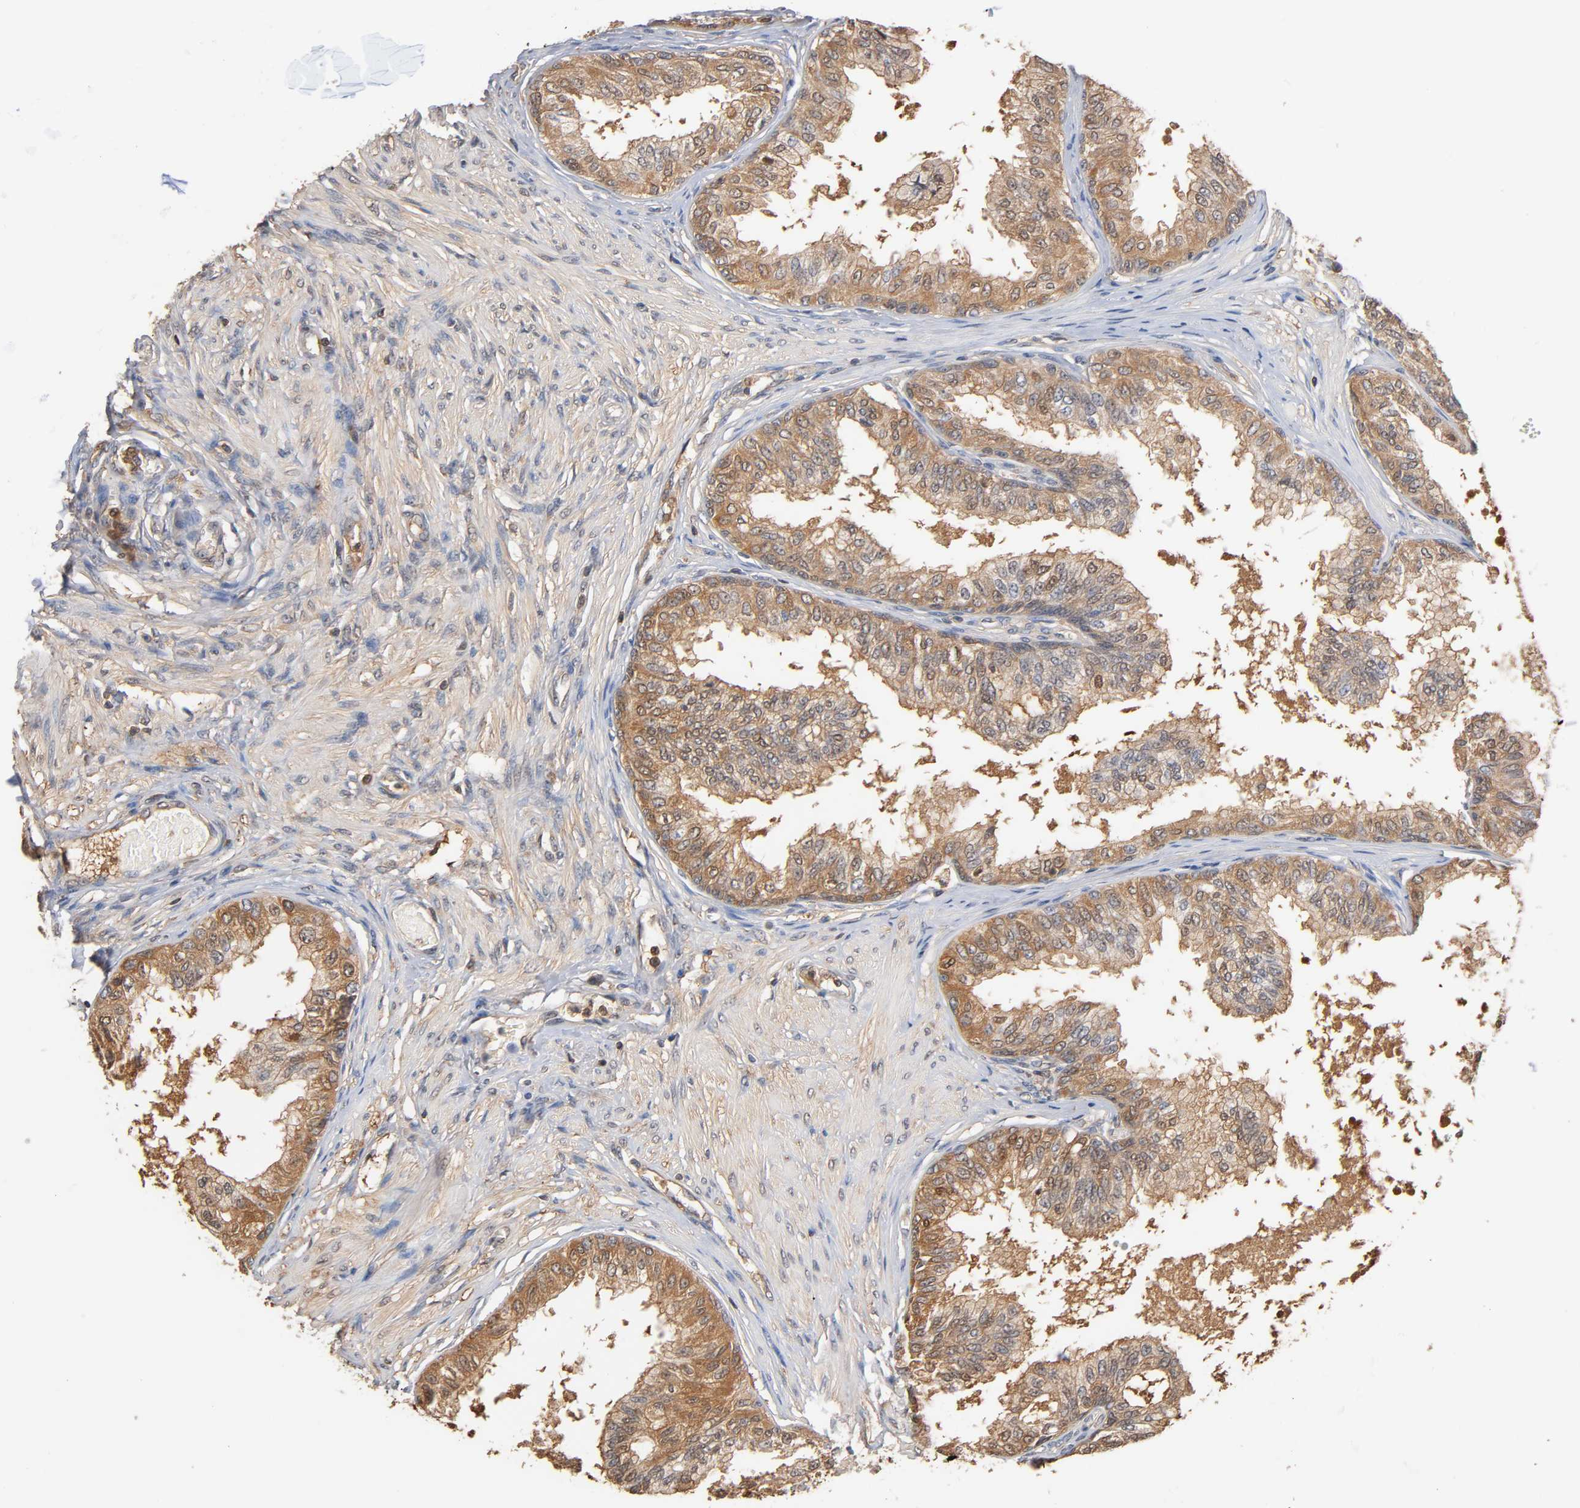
{"staining": {"intensity": "moderate", "quantity": ">75%", "location": "cytoplasmic/membranous"}, "tissue": "prostate", "cell_type": "Glandular cells", "image_type": "normal", "snomed": [{"axis": "morphology", "description": "Normal tissue, NOS"}, {"axis": "topography", "description": "Prostate"}, {"axis": "topography", "description": "Seminal veicle"}], "caption": "Moderate cytoplasmic/membranous positivity is identified in approximately >75% of glandular cells in benign prostate. (Stains: DAB in brown, nuclei in blue, Microscopy: brightfield microscopy at high magnification).", "gene": "ALDOA", "patient": {"sex": "male", "age": 60}}